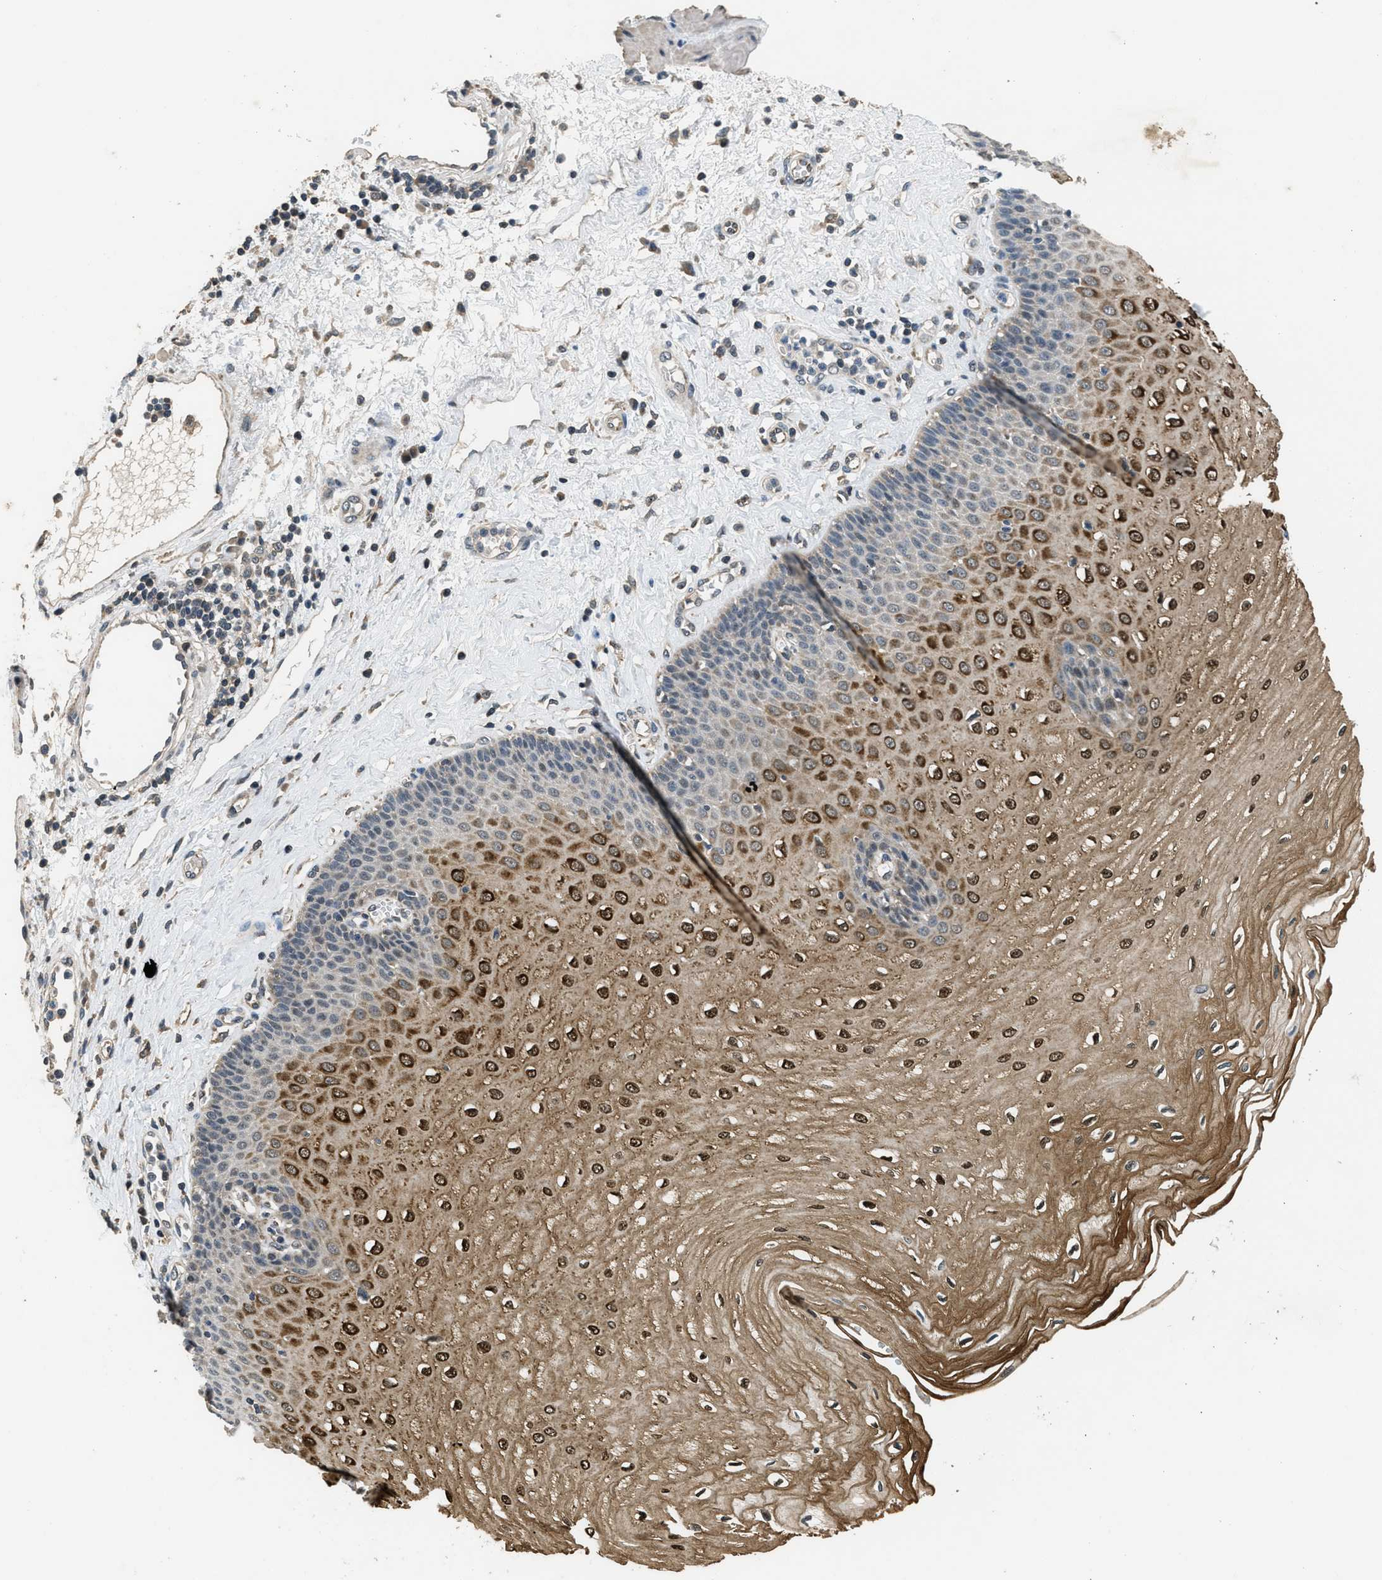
{"staining": {"intensity": "moderate", "quantity": ">75%", "location": "cytoplasmic/membranous,nuclear"}, "tissue": "esophagus", "cell_type": "Squamous epithelial cells", "image_type": "normal", "snomed": [{"axis": "morphology", "description": "Normal tissue, NOS"}, {"axis": "morphology", "description": "Squamous cell carcinoma, NOS"}, {"axis": "topography", "description": "Esophagus"}], "caption": "DAB (3,3'-diaminobenzidine) immunohistochemical staining of benign esophagus shows moderate cytoplasmic/membranous,nuclear protein positivity in about >75% of squamous epithelial cells.", "gene": "NAT1", "patient": {"sex": "male", "age": 65}}